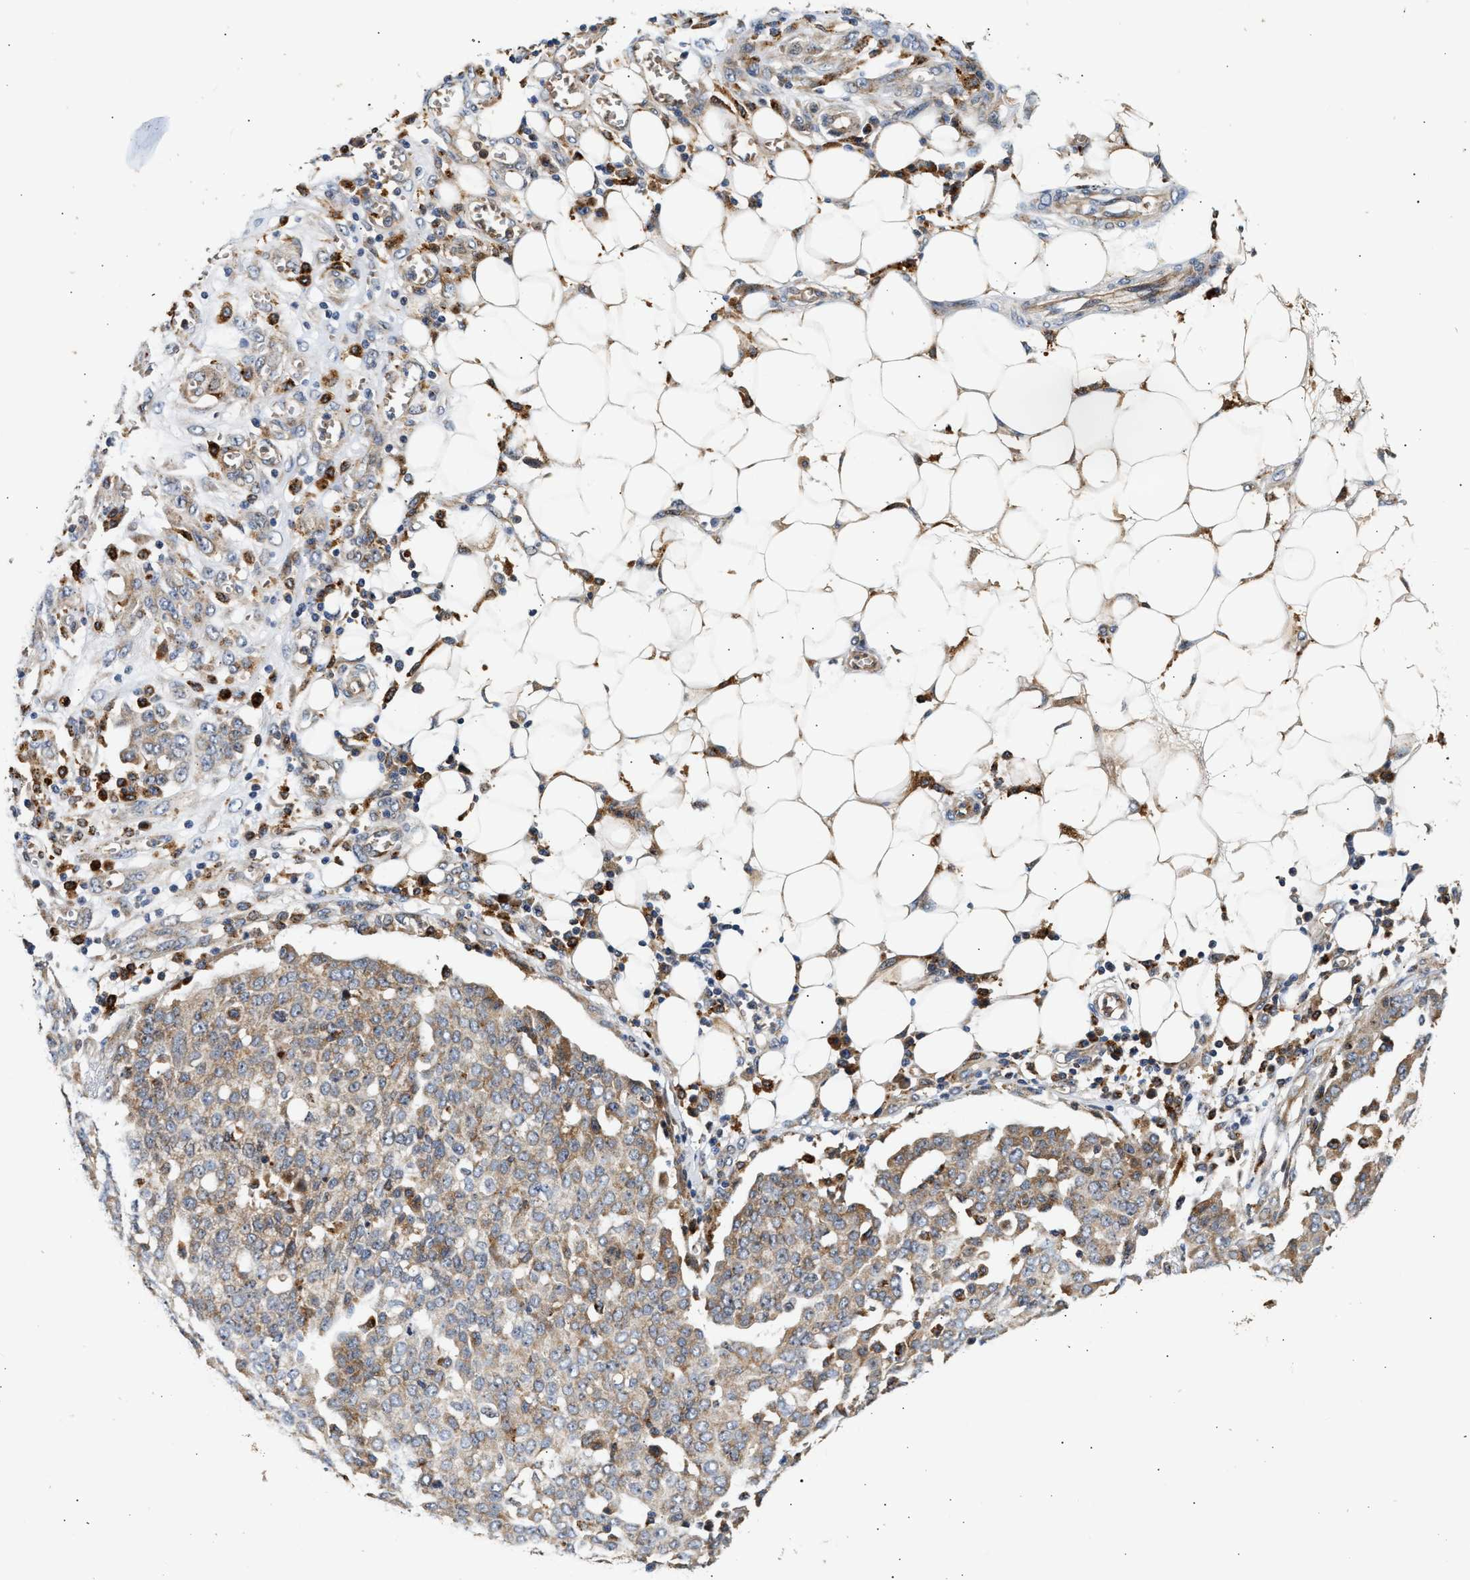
{"staining": {"intensity": "moderate", "quantity": ">75%", "location": "cytoplasmic/membranous"}, "tissue": "ovarian cancer", "cell_type": "Tumor cells", "image_type": "cancer", "snomed": [{"axis": "morphology", "description": "Cystadenocarcinoma, serous, NOS"}, {"axis": "topography", "description": "Soft tissue"}, {"axis": "topography", "description": "Ovary"}], "caption": "Protein analysis of ovarian serous cystadenocarcinoma tissue exhibits moderate cytoplasmic/membranous positivity in approximately >75% of tumor cells.", "gene": "PLD3", "patient": {"sex": "female", "age": 57}}